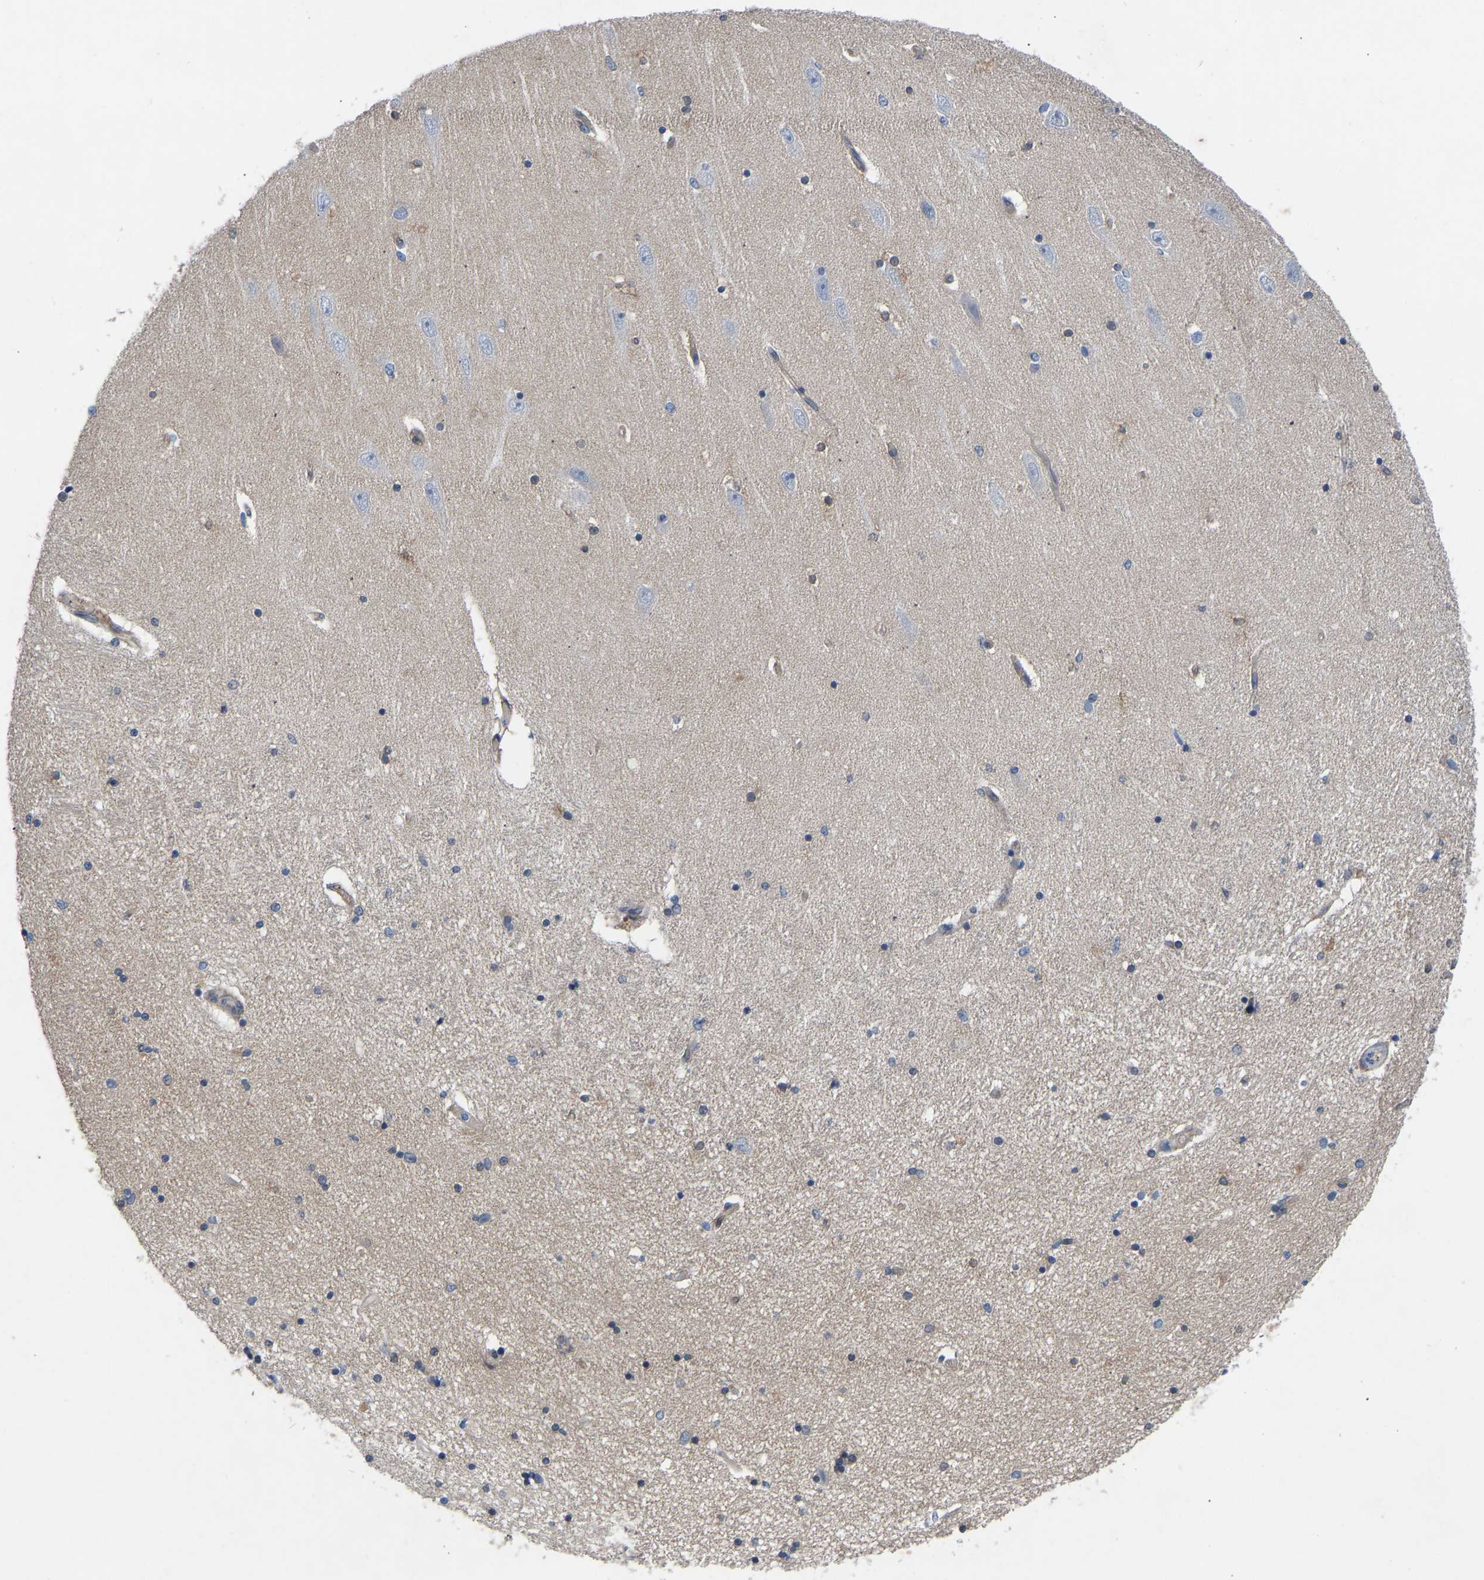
{"staining": {"intensity": "moderate", "quantity": "<25%", "location": "cytoplasmic/membranous"}, "tissue": "hippocampus", "cell_type": "Glial cells", "image_type": "normal", "snomed": [{"axis": "morphology", "description": "Normal tissue, NOS"}, {"axis": "topography", "description": "Hippocampus"}], "caption": "A brown stain labels moderate cytoplasmic/membranous expression of a protein in glial cells of unremarkable hippocampus. Using DAB (3,3'-diaminobenzidine) (brown) and hematoxylin (blue) stains, captured at high magnification using brightfield microscopy.", "gene": "RBP1", "patient": {"sex": "female", "age": 54}}